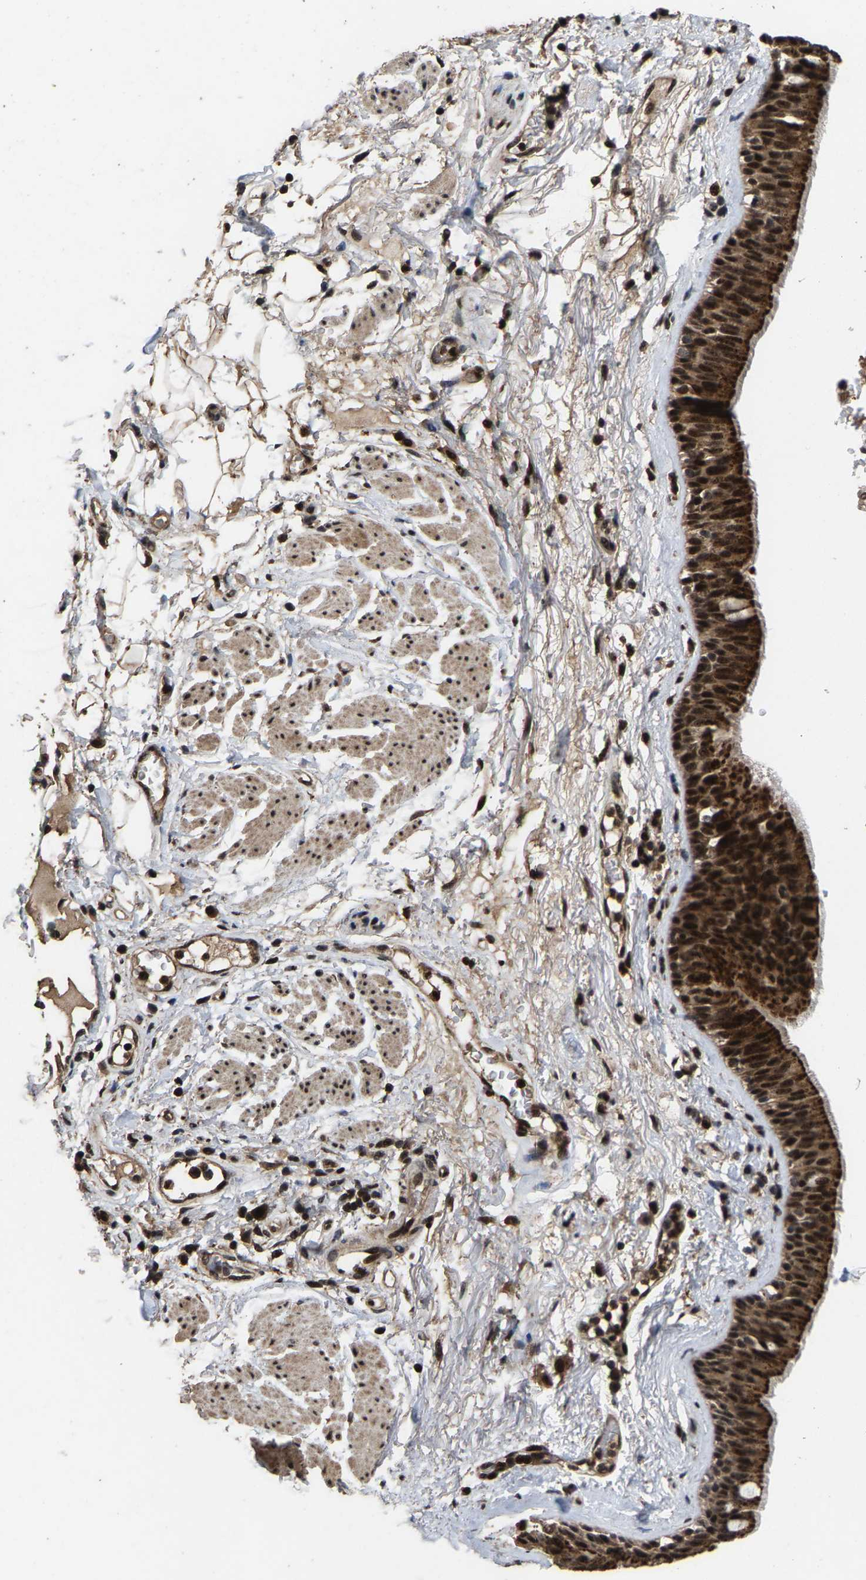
{"staining": {"intensity": "strong", "quantity": ">75%", "location": "cytoplasmic/membranous,nuclear"}, "tissue": "bronchus", "cell_type": "Respiratory epithelial cells", "image_type": "normal", "snomed": [{"axis": "morphology", "description": "Normal tissue, NOS"}, {"axis": "topography", "description": "Cartilage tissue"}], "caption": "Benign bronchus was stained to show a protein in brown. There is high levels of strong cytoplasmic/membranous,nuclear expression in about >75% of respiratory epithelial cells. (IHC, brightfield microscopy, high magnification).", "gene": "HAUS6", "patient": {"sex": "female", "age": 63}}